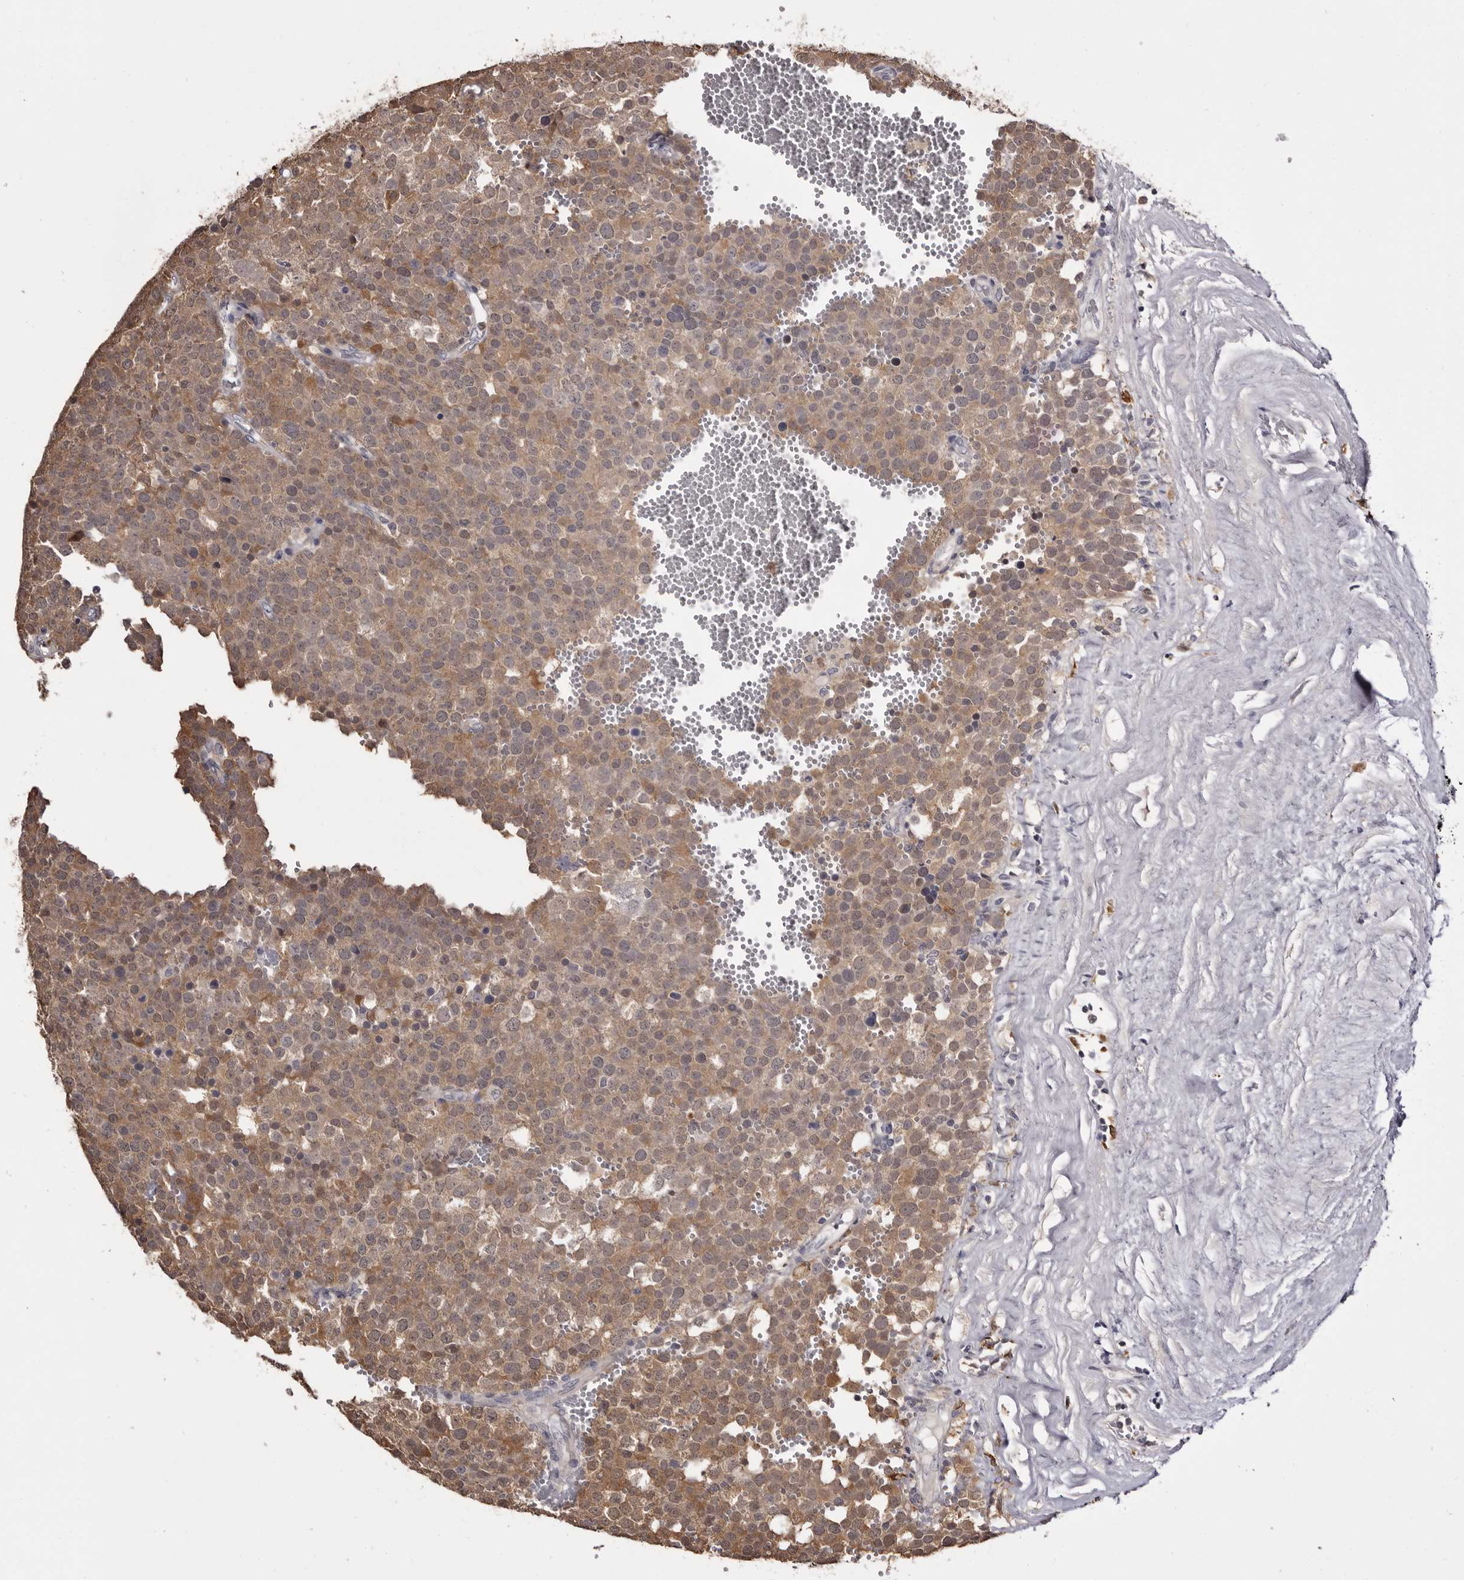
{"staining": {"intensity": "moderate", "quantity": ">75%", "location": "cytoplasmic/membranous"}, "tissue": "testis cancer", "cell_type": "Tumor cells", "image_type": "cancer", "snomed": [{"axis": "morphology", "description": "Seminoma, NOS"}, {"axis": "topography", "description": "Testis"}], "caption": "Testis cancer (seminoma) was stained to show a protein in brown. There is medium levels of moderate cytoplasmic/membranous expression in about >75% of tumor cells. The protein is stained brown, and the nuclei are stained in blue (DAB IHC with brightfield microscopy, high magnification).", "gene": "TNNI1", "patient": {"sex": "male", "age": 71}}